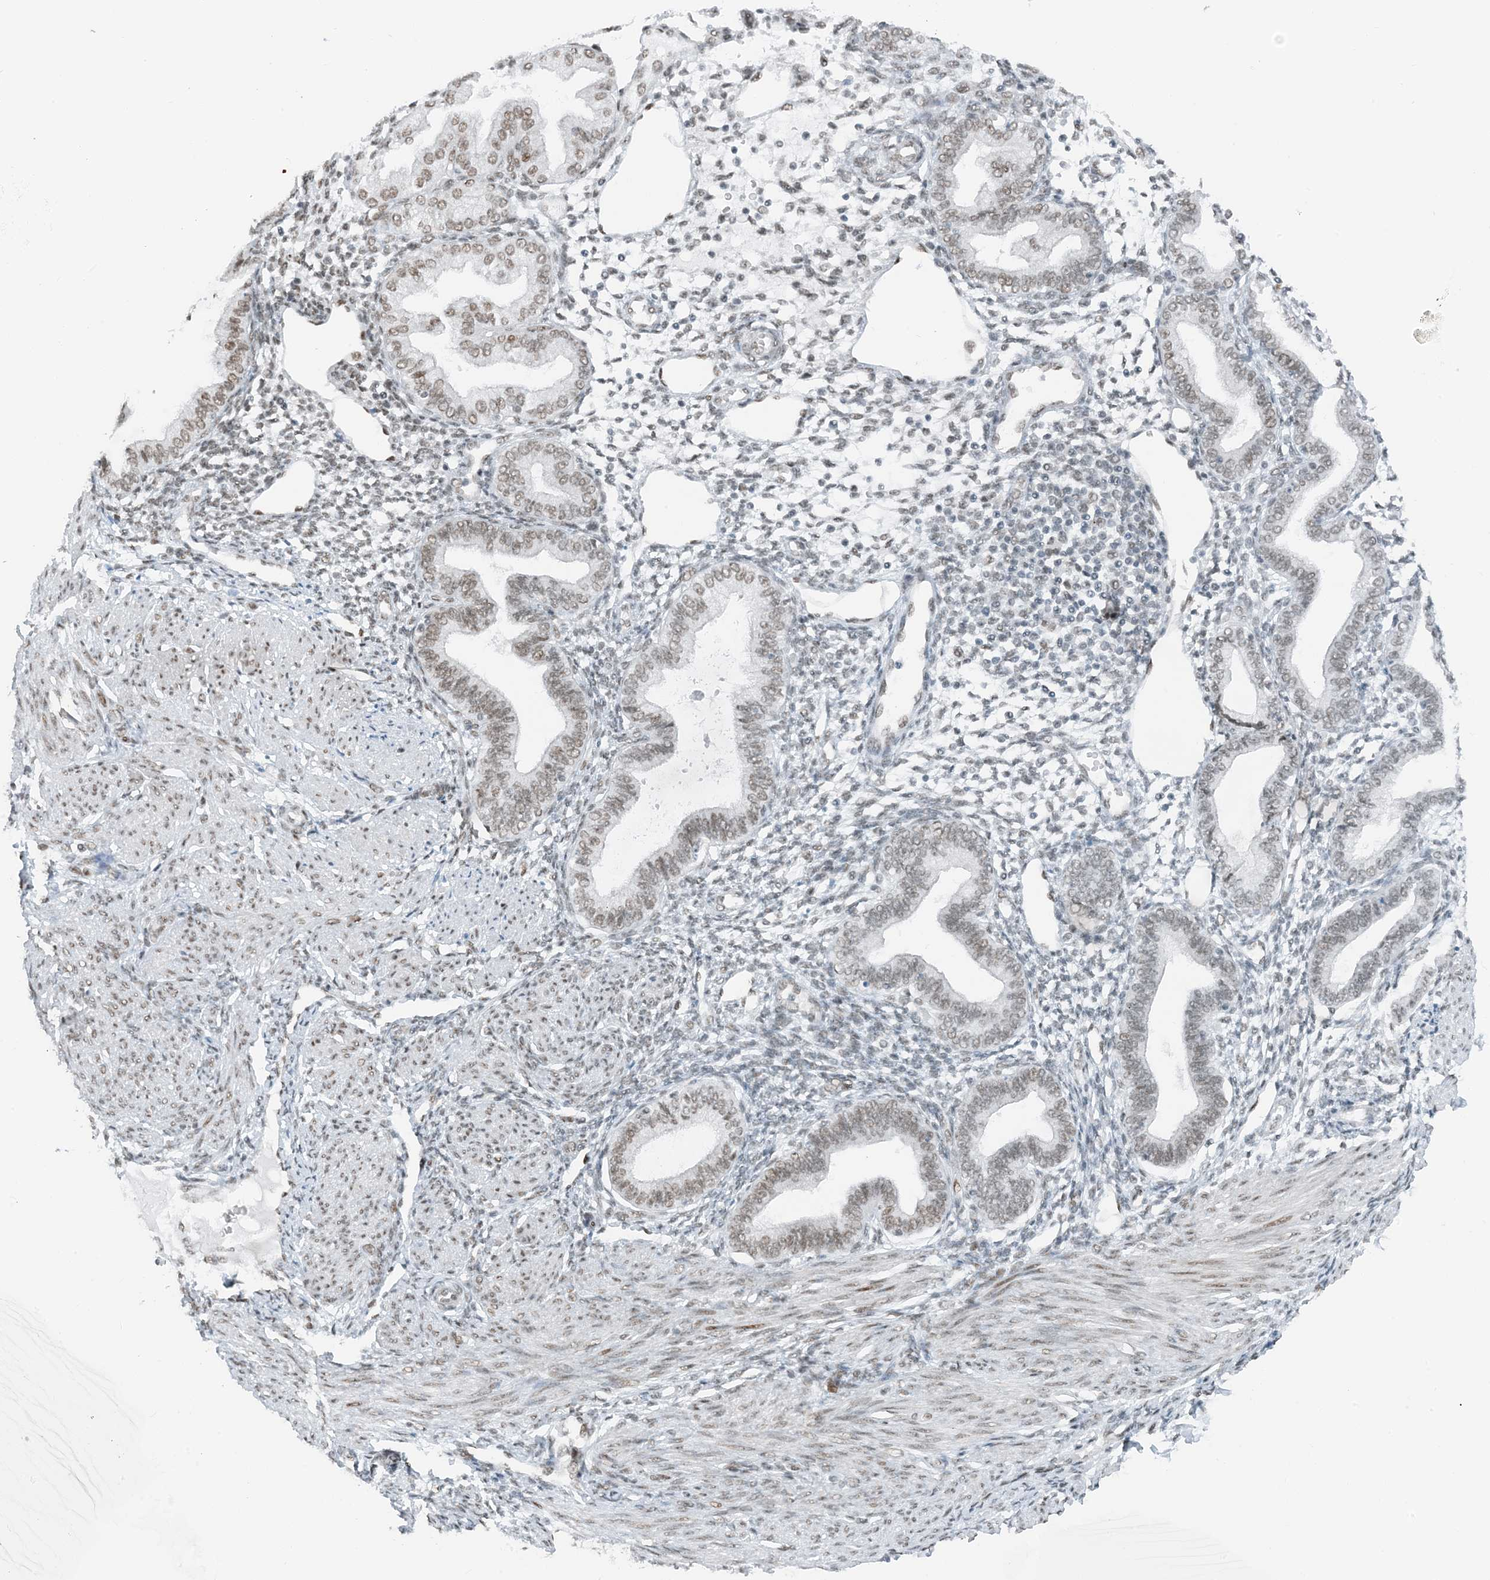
{"staining": {"intensity": "negative", "quantity": "none", "location": "none"}, "tissue": "endometrium", "cell_type": "Cells in endometrial stroma", "image_type": "normal", "snomed": [{"axis": "morphology", "description": "Normal tissue, NOS"}, {"axis": "topography", "description": "Endometrium"}], "caption": "Immunohistochemistry histopathology image of unremarkable human endometrium stained for a protein (brown), which displays no expression in cells in endometrial stroma.", "gene": "ZNF500", "patient": {"sex": "female", "age": 53}}